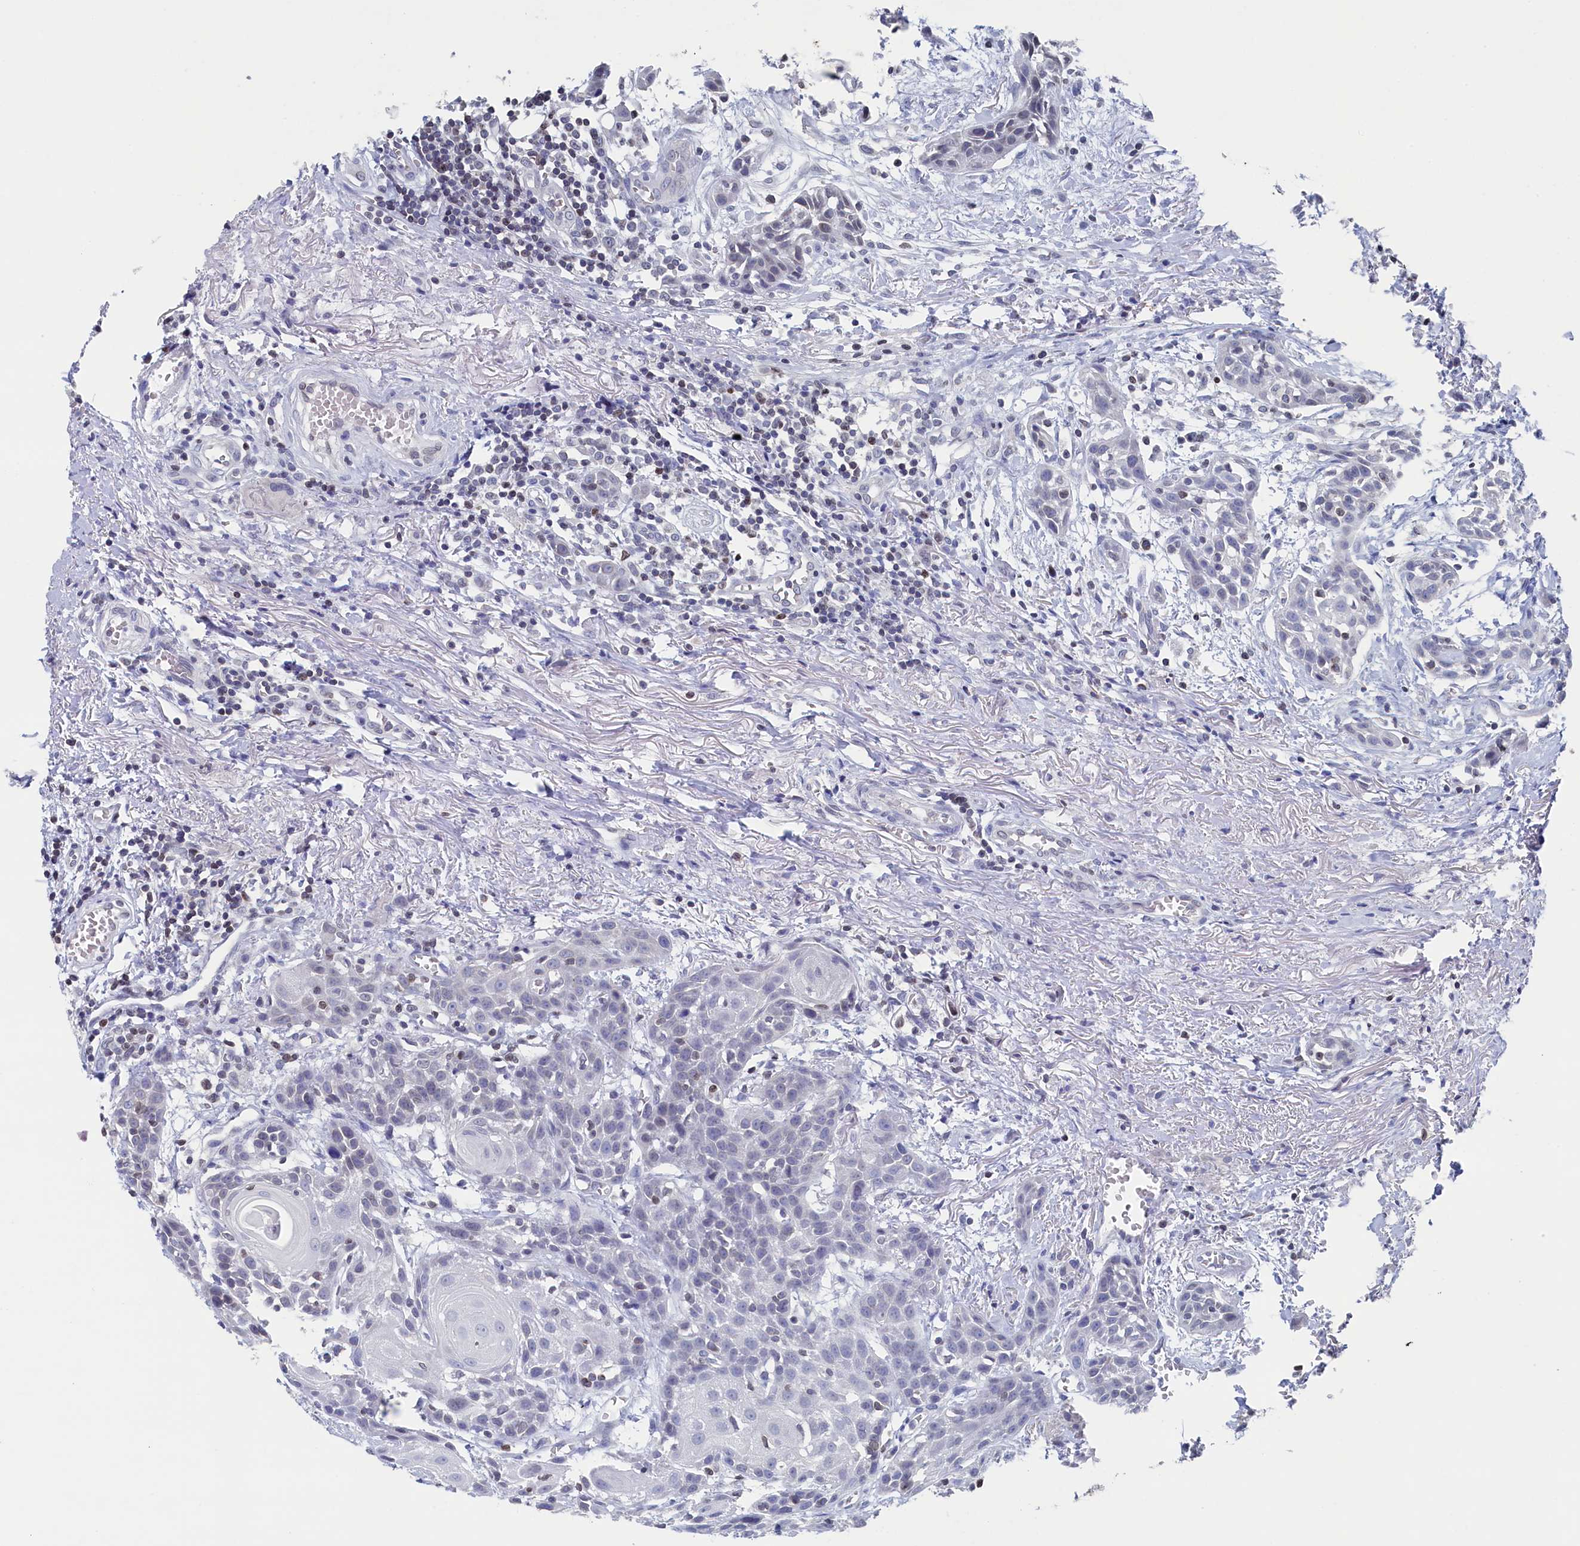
{"staining": {"intensity": "negative", "quantity": "none", "location": "none"}, "tissue": "head and neck cancer", "cell_type": "Tumor cells", "image_type": "cancer", "snomed": [{"axis": "morphology", "description": "Squamous cell carcinoma, NOS"}, {"axis": "topography", "description": "Oral tissue"}, {"axis": "topography", "description": "Head-Neck"}], "caption": "This photomicrograph is of head and neck squamous cell carcinoma stained with immunohistochemistry to label a protein in brown with the nuclei are counter-stained blue. There is no staining in tumor cells. (DAB IHC visualized using brightfield microscopy, high magnification).", "gene": "C11orf54", "patient": {"sex": "female", "age": 50}}